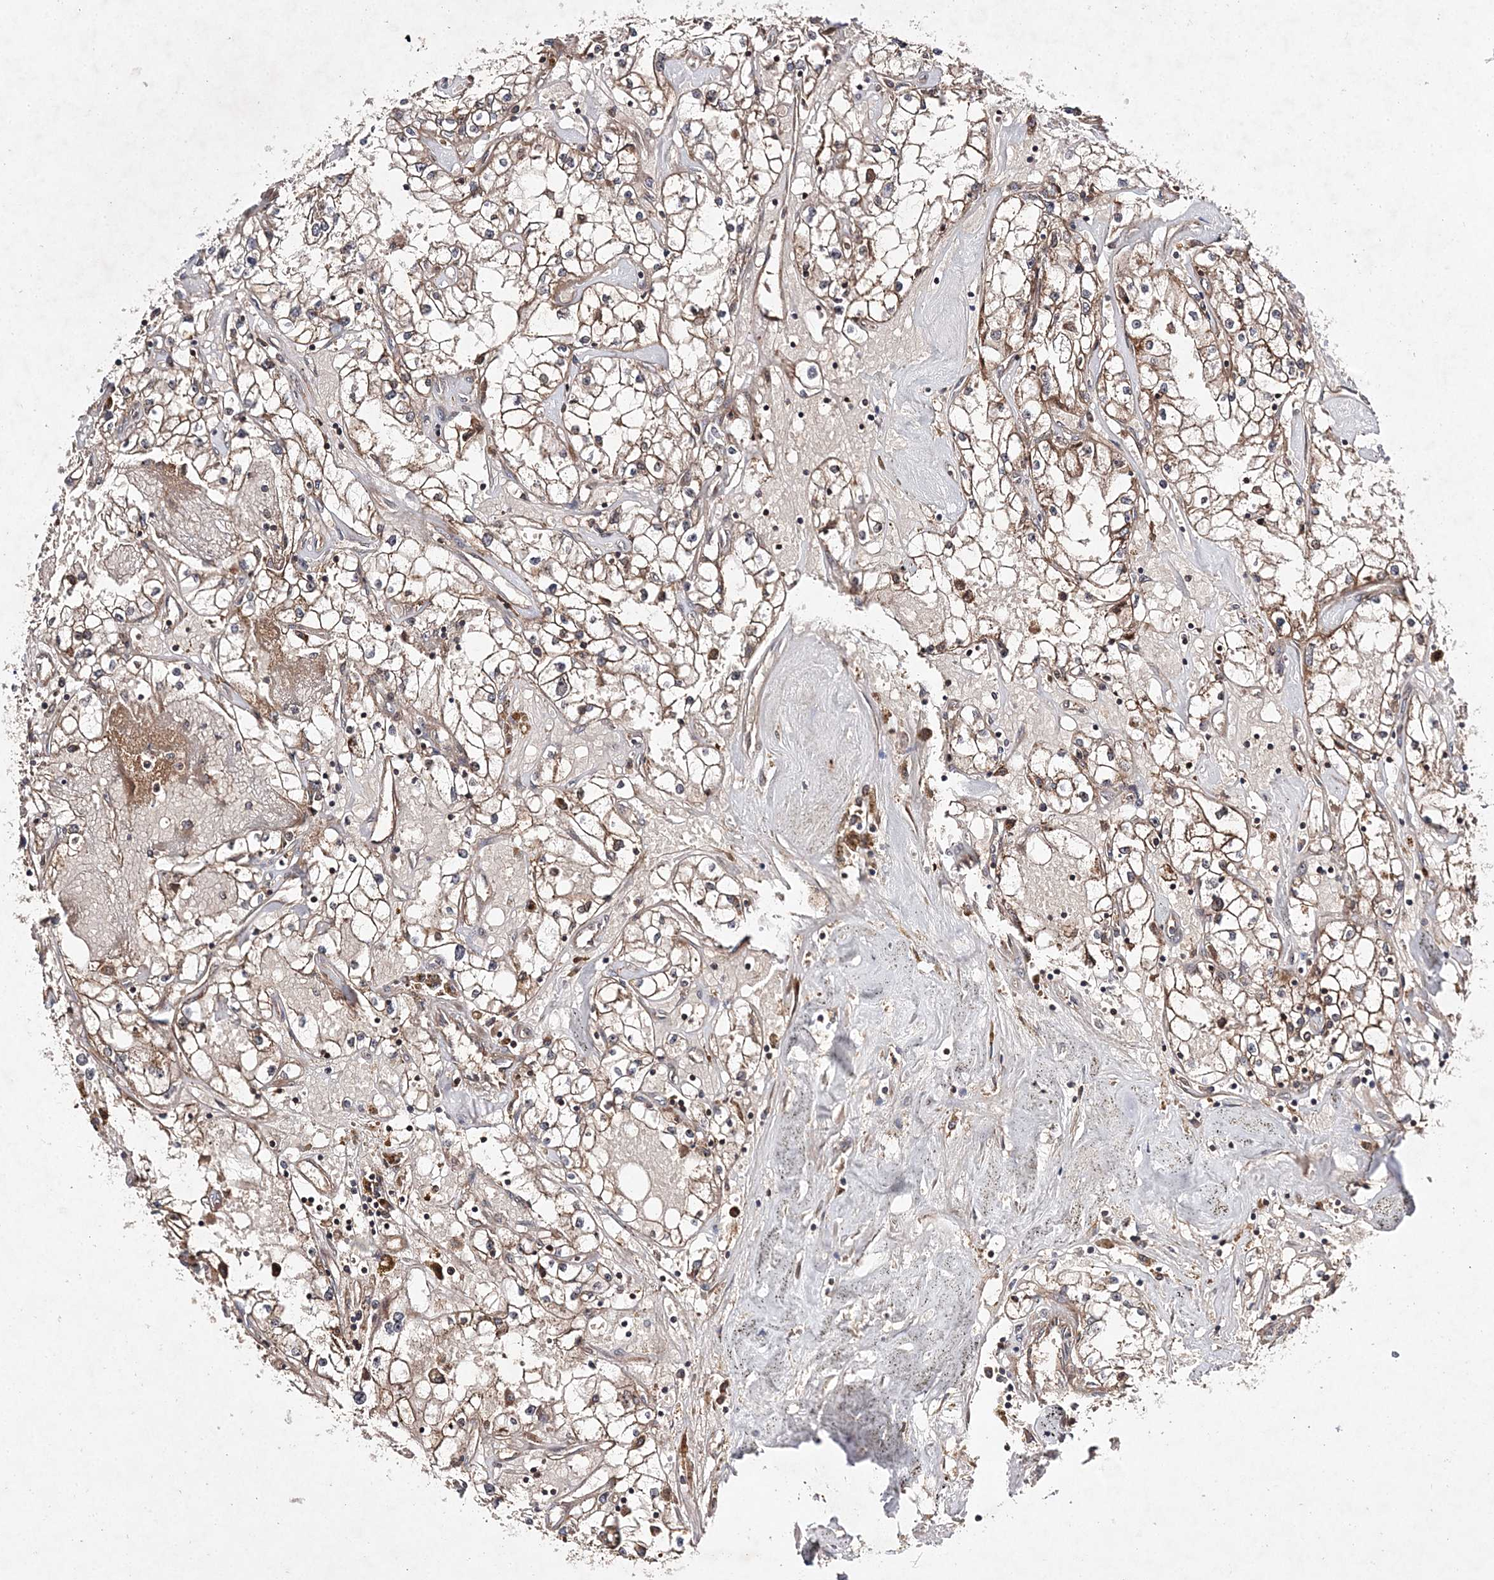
{"staining": {"intensity": "moderate", "quantity": ">75%", "location": "cytoplasmic/membranous"}, "tissue": "renal cancer", "cell_type": "Tumor cells", "image_type": "cancer", "snomed": [{"axis": "morphology", "description": "Adenocarcinoma, NOS"}, {"axis": "topography", "description": "Kidney"}], "caption": "DAB immunohistochemical staining of human renal cancer (adenocarcinoma) displays moderate cytoplasmic/membranous protein positivity in approximately >75% of tumor cells.", "gene": "TMEM9B", "patient": {"sex": "male", "age": 56}}